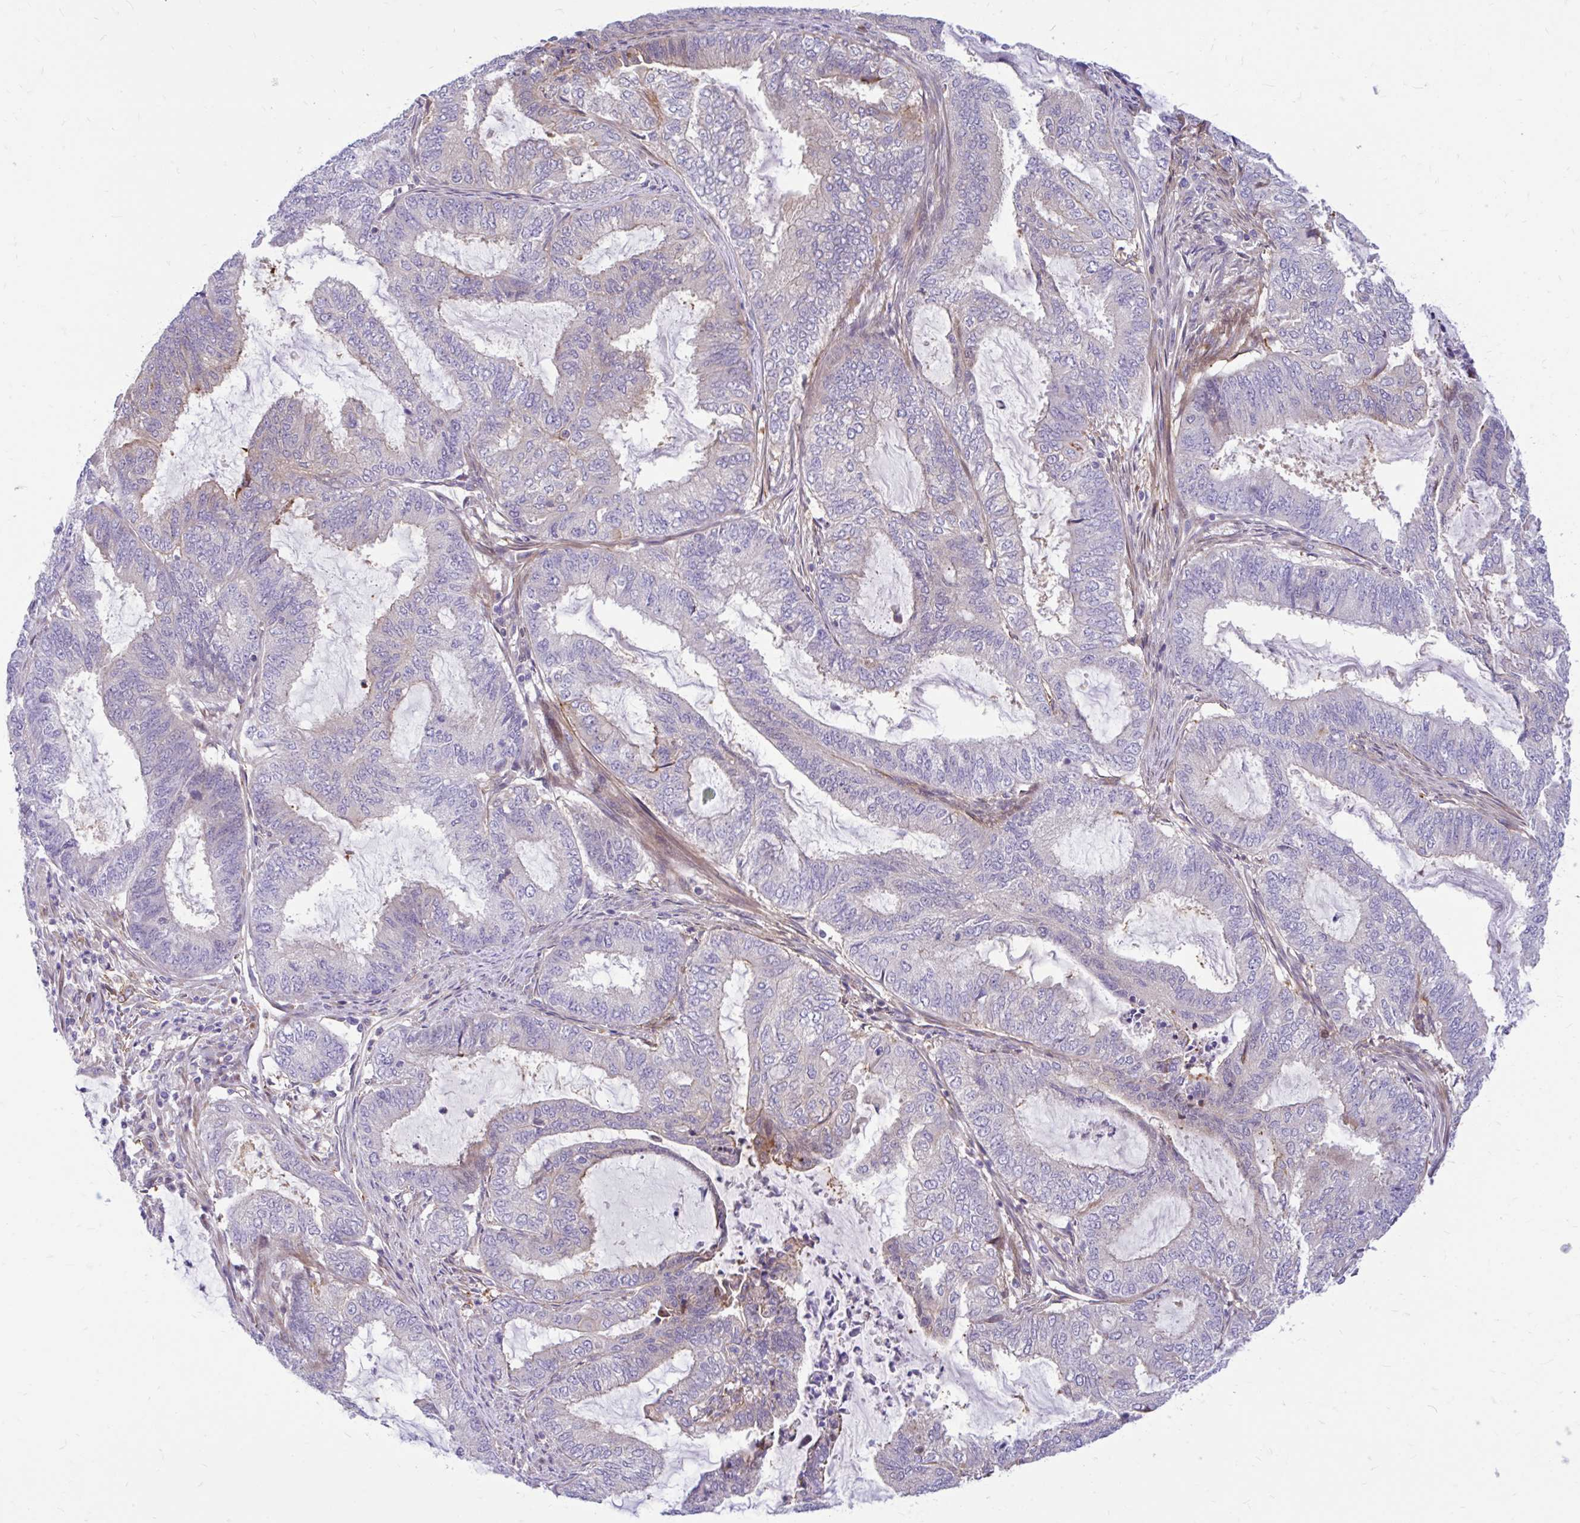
{"staining": {"intensity": "negative", "quantity": "none", "location": "none"}, "tissue": "endometrial cancer", "cell_type": "Tumor cells", "image_type": "cancer", "snomed": [{"axis": "morphology", "description": "Adenocarcinoma, NOS"}, {"axis": "topography", "description": "Endometrium"}], "caption": "Tumor cells show no significant protein positivity in endometrial cancer (adenocarcinoma).", "gene": "ESPNL", "patient": {"sex": "female", "age": 51}}